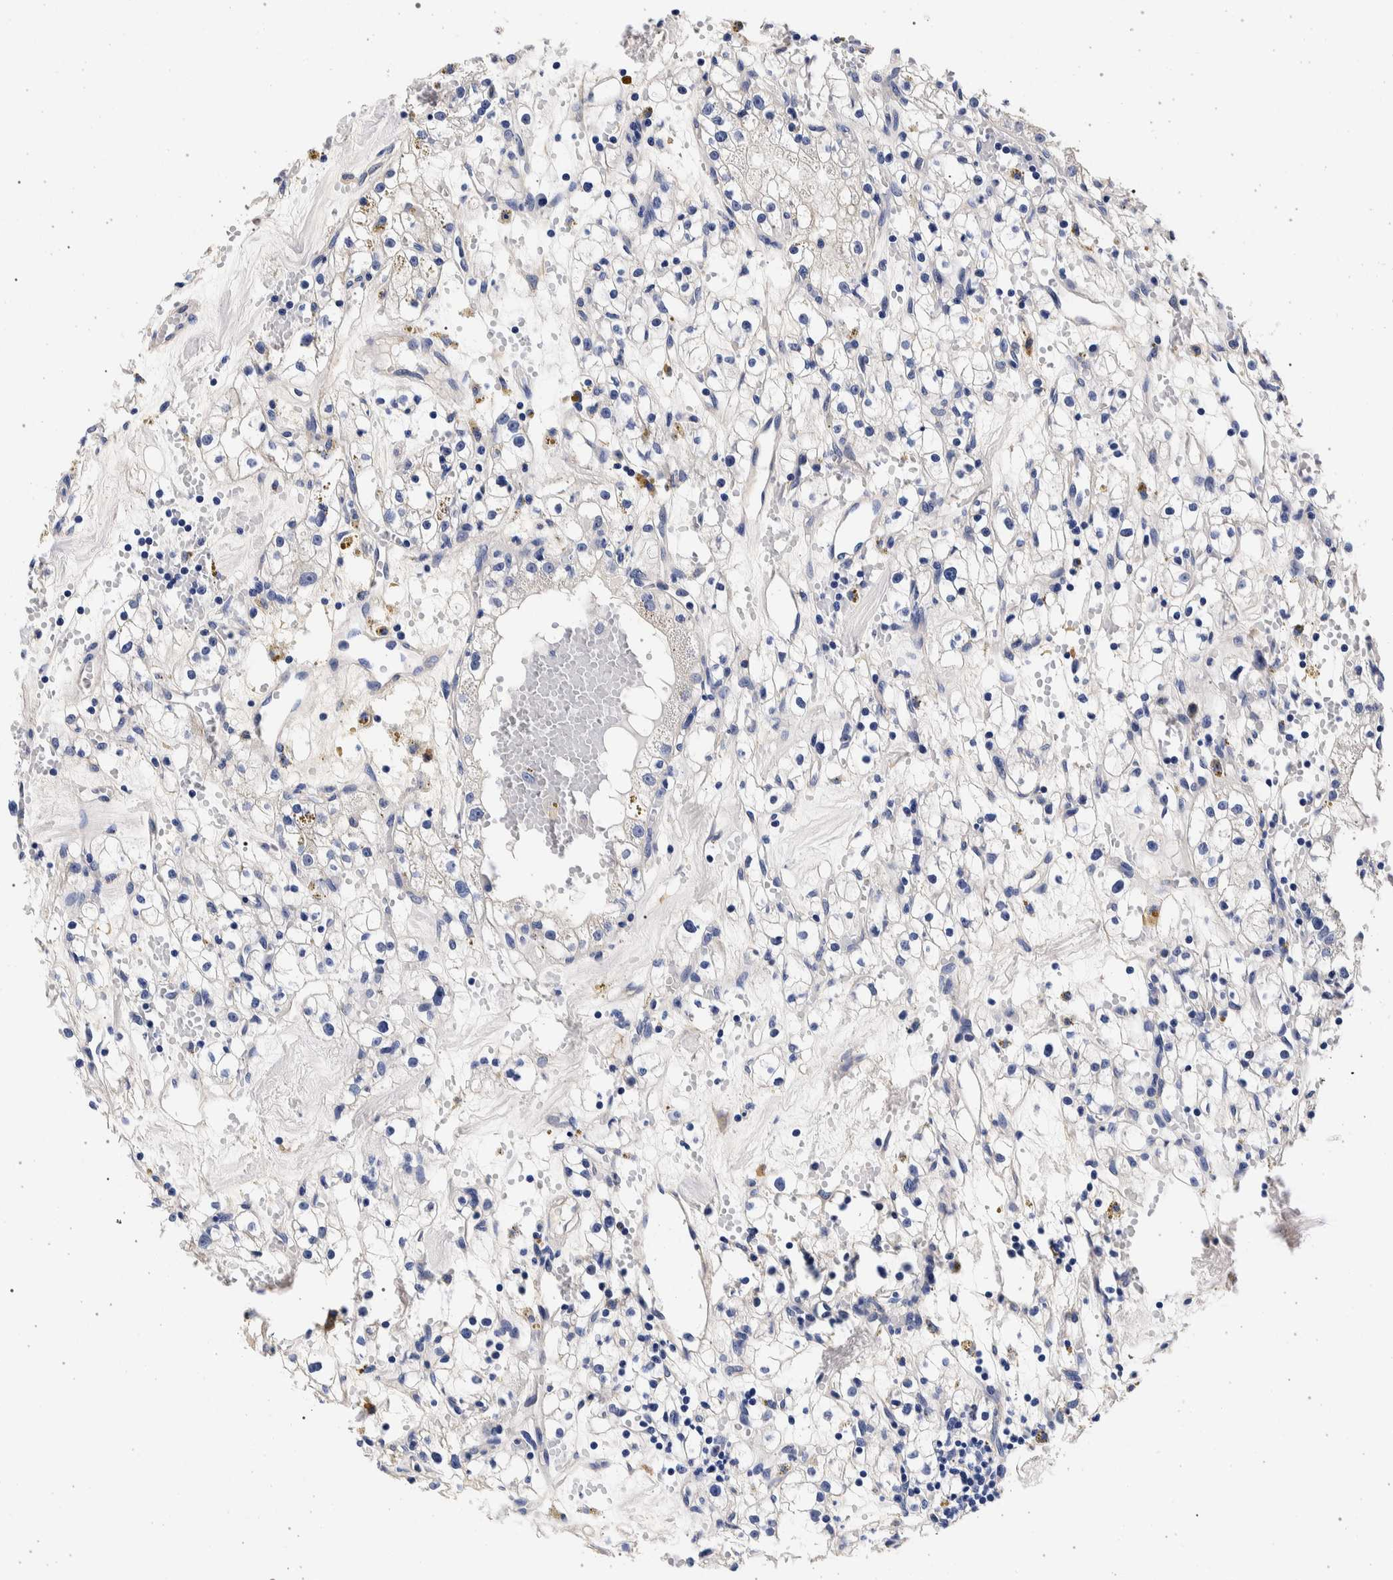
{"staining": {"intensity": "negative", "quantity": "none", "location": "none"}, "tissue": "renal cancer", "cell_type": "Tumor cells", "image_type": "cancer", "snomed": [{"axis": "morphology", "description": "Adenocarcinoma, NOS"}, {"axis": "topography", "description": "Kidney"}], "caption": "Immunohistochemistry photomicrograph of human renal adenocarcinoma stained for a protein (brown), which demonstrates no positivity in tumor cells.", "gene": "NIBAN2", "patient": {"sex": "male", "age": 56}}